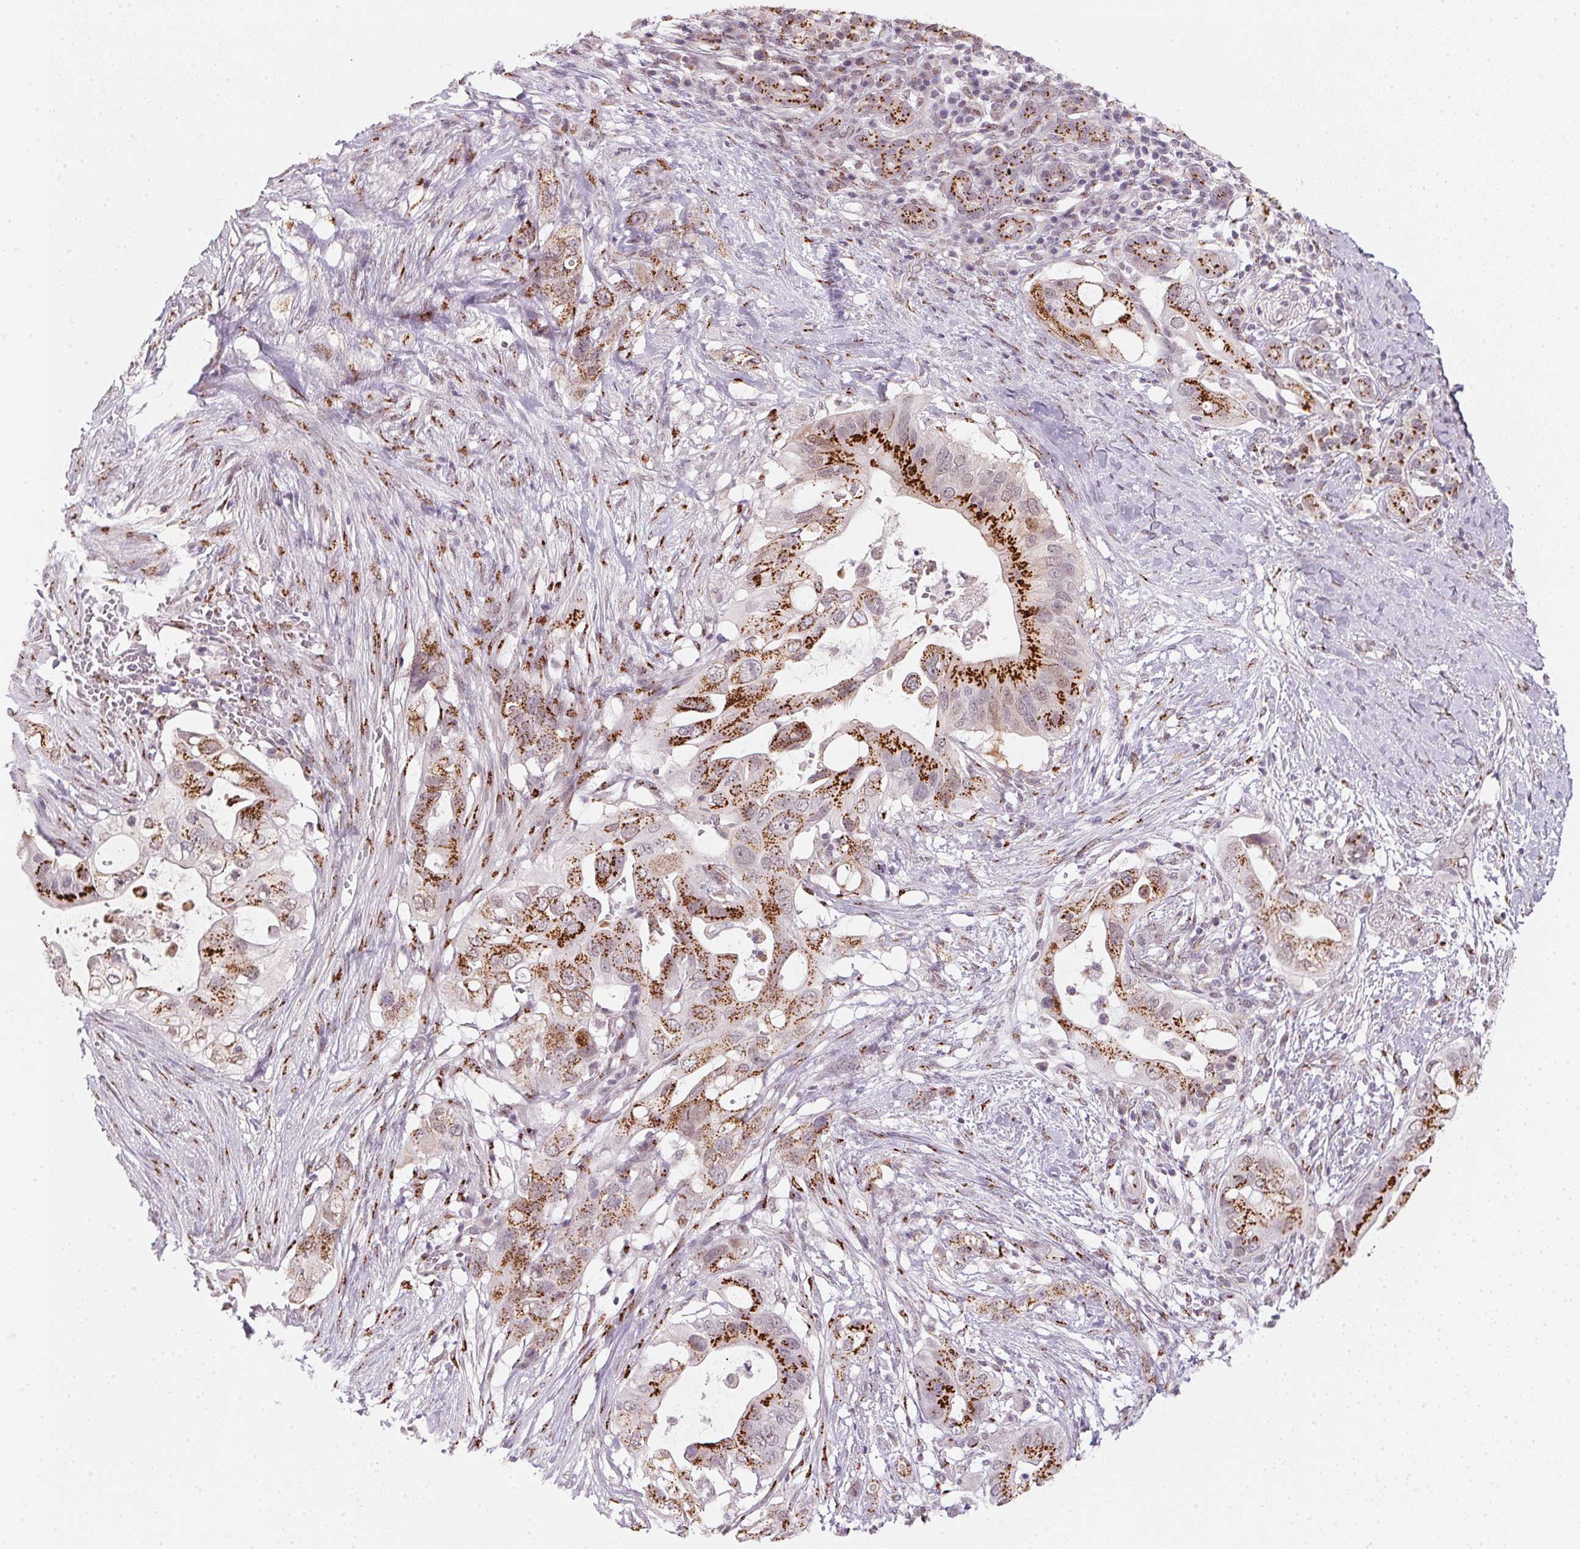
{"staining": {"intensity": "strong", "quantity": ">75%", "location": "cytoplasmic/membranous"}, "tissue": "pancreatic cancer", "cell_type": "Tumor cells", "image_type": "cancer", "snomed": [{"axis": "morphology", "description": "Adenocarcinoma, NOS"}, {"axis": "topography", "description": "Pancreas"}], "caption": "A histopathology image showing strong cytoplasmic/membranous staining in approximately >75% of tumor cells in adenocarcinoma (pancreatic), as visualized by brown immunohistochemical staining.", "gene": "RAB22A", "patient": {"sex": "female", "age": 72}}